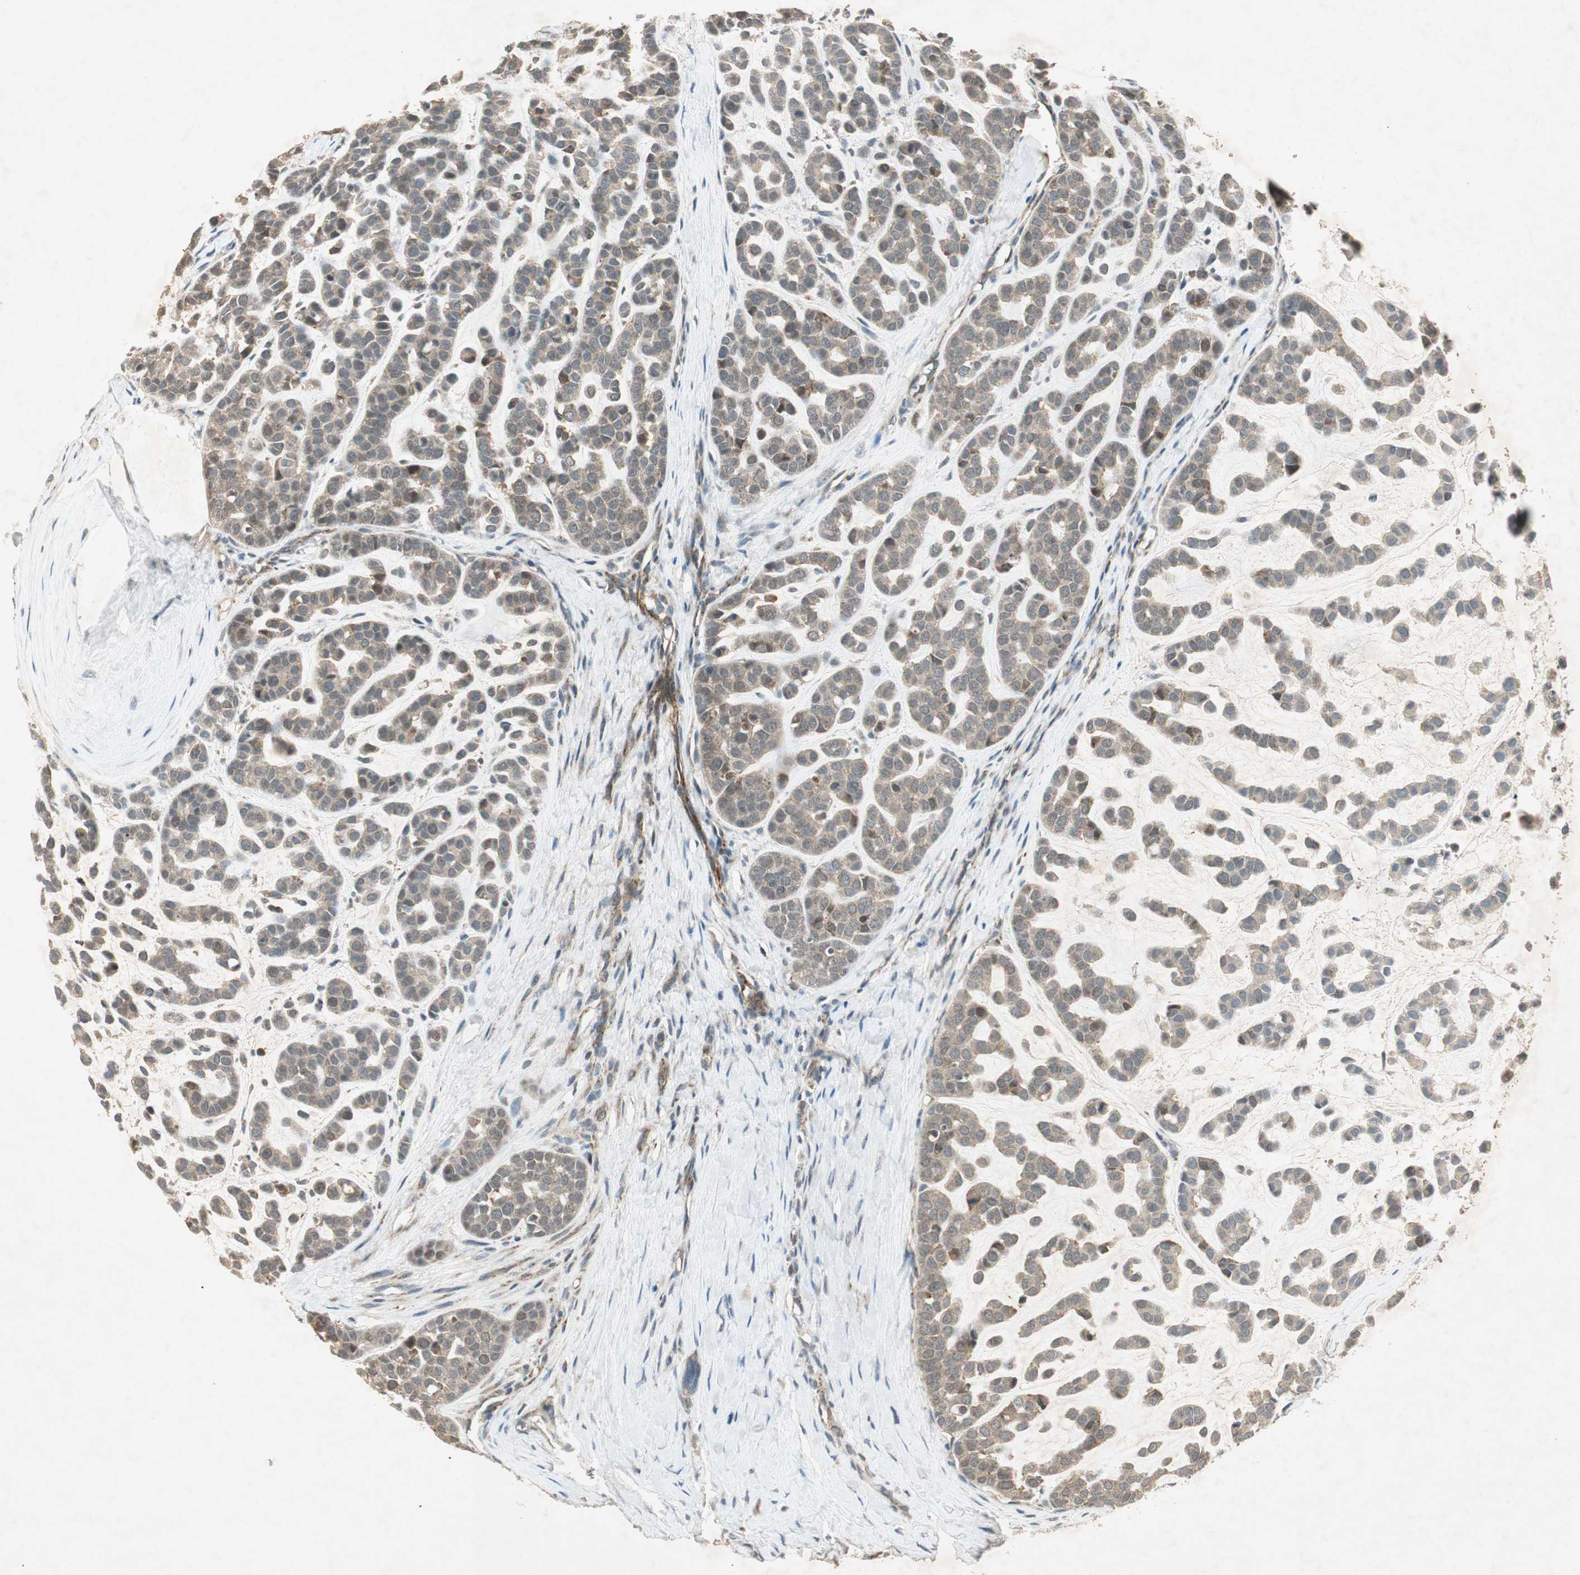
{"staining": {"intensity": "weak", "quantity": ">75%", "location": "cytoplasmic/membranous"}, "tissue": "head and neck cancer", "cell_type": "Tumor cells", "image_type": "cancer", "snomed": [{"axis": "morphology", "description": "Adenocarcinoma, NOS"}, {"axis": "morphology", "description": "Adenoma, NOS"}, {"axis": "topography", "description": "Head-Neck"}], "caption": "The photomicrograph reveals immunohistochemical staining of head and neck cancer (adenocarcinoma). There is weak cytoplasmic/membranous staining is seen in about >75% of tumor cells. The protein is shown in brown color, while the nuclei are stained blue.", "gene": "USP2", "patient": {"sex": "female", "age": 55}}